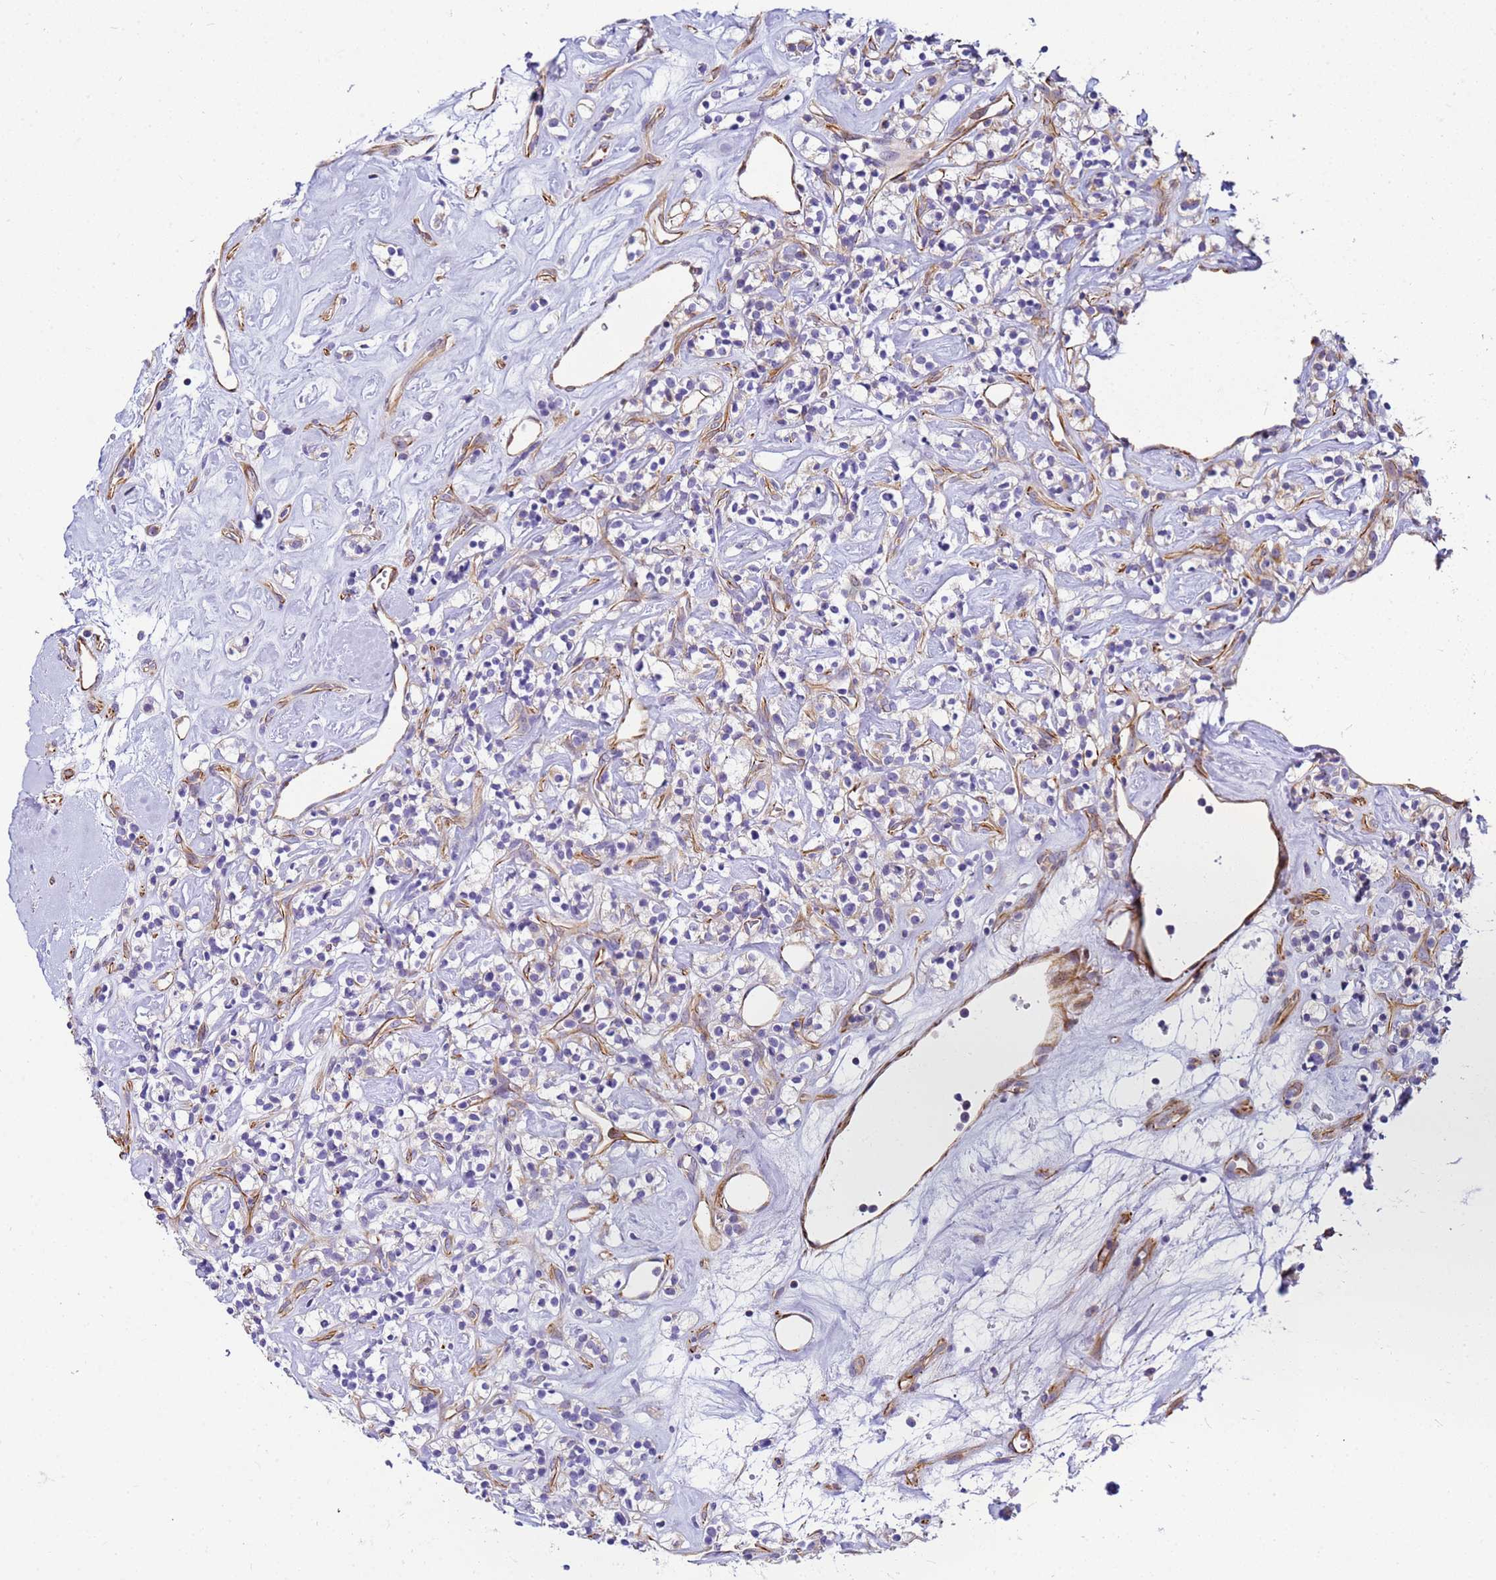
{"staining": {"intensity": "negative", "quantity": "none", "location": "none"}, "tissue": "renal cancer", "cell_type": "Tumor cells", "image_type": "cancer", "snomed": [{"axis": "morphology", "description": "Adenocarcinoma, NOS"}, {"axis": "topography", "description": "Kidney"}], "caption": "A high-resolution micrograph shows immunohistochemistry (IHC) staining of renal adenocarcinoma, which demonstrates no significant positivity in tumor cells. Nuclei are stained in blue.", "gene": "UBXN2B", "patient": {"sex": "male", "age": 77}}